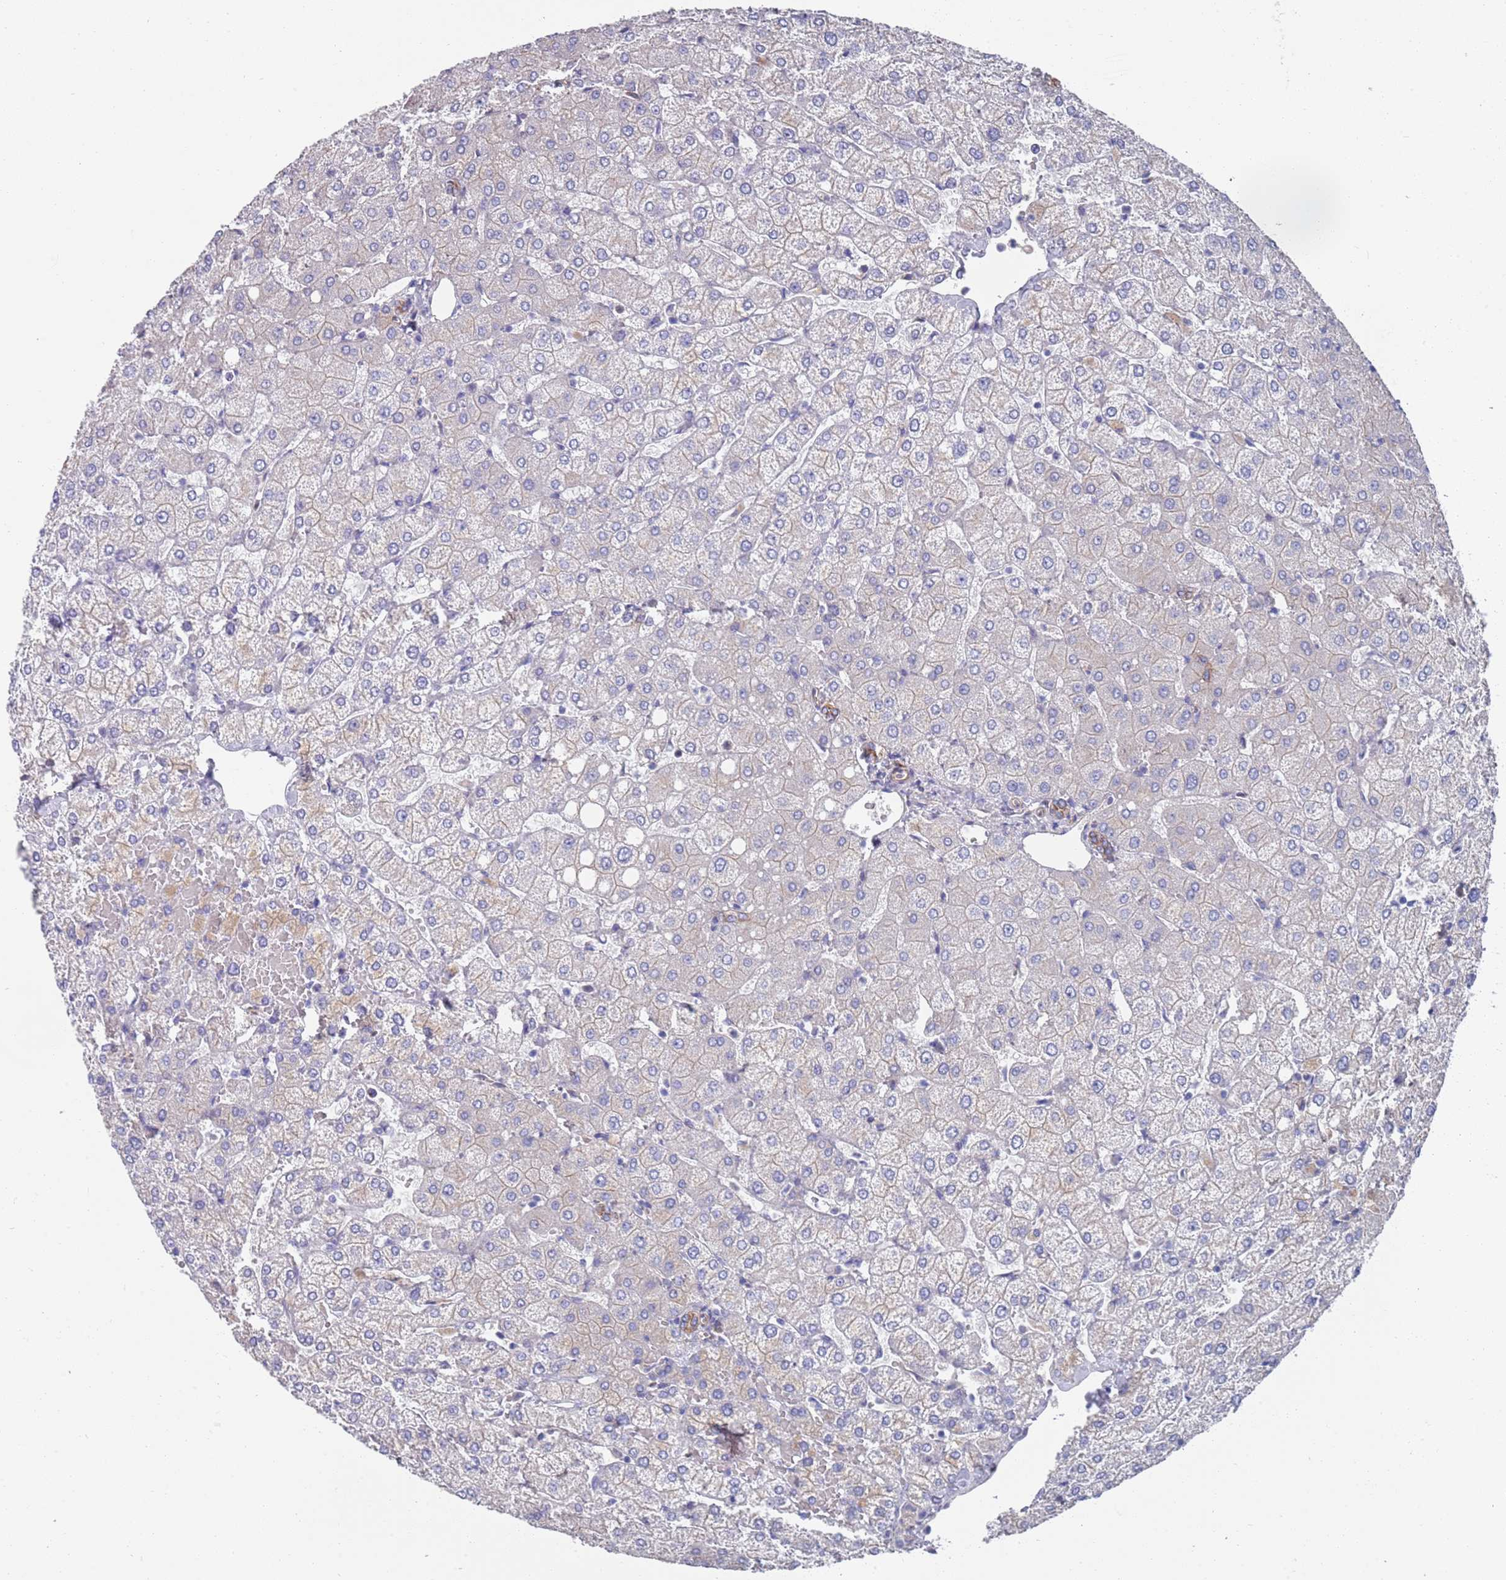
{"staining": {"intensity": "moderate", "quantity": "25%-75%", "location": "cytoplasmic/membranous"}, "tissue": "liver", "cell_type": "Cholangiocytes", "image_type": "normal", "snomed": [{"axis": "morphology", "description": "Normal tissue, NOS"}, {"axis": "topography", "description": "Liver"}], "caption": "Immunohistochemistry of unremarkable liver displays medium levels of moderate cytoplasmic/membranous positivity in approximately 25%-75% of cholangiocytes. (DAB = brown stain, brightfield microscopy at high magnification).", "gene": "JAKMIP2", "patient": {"sex": "female", "age": 54}}